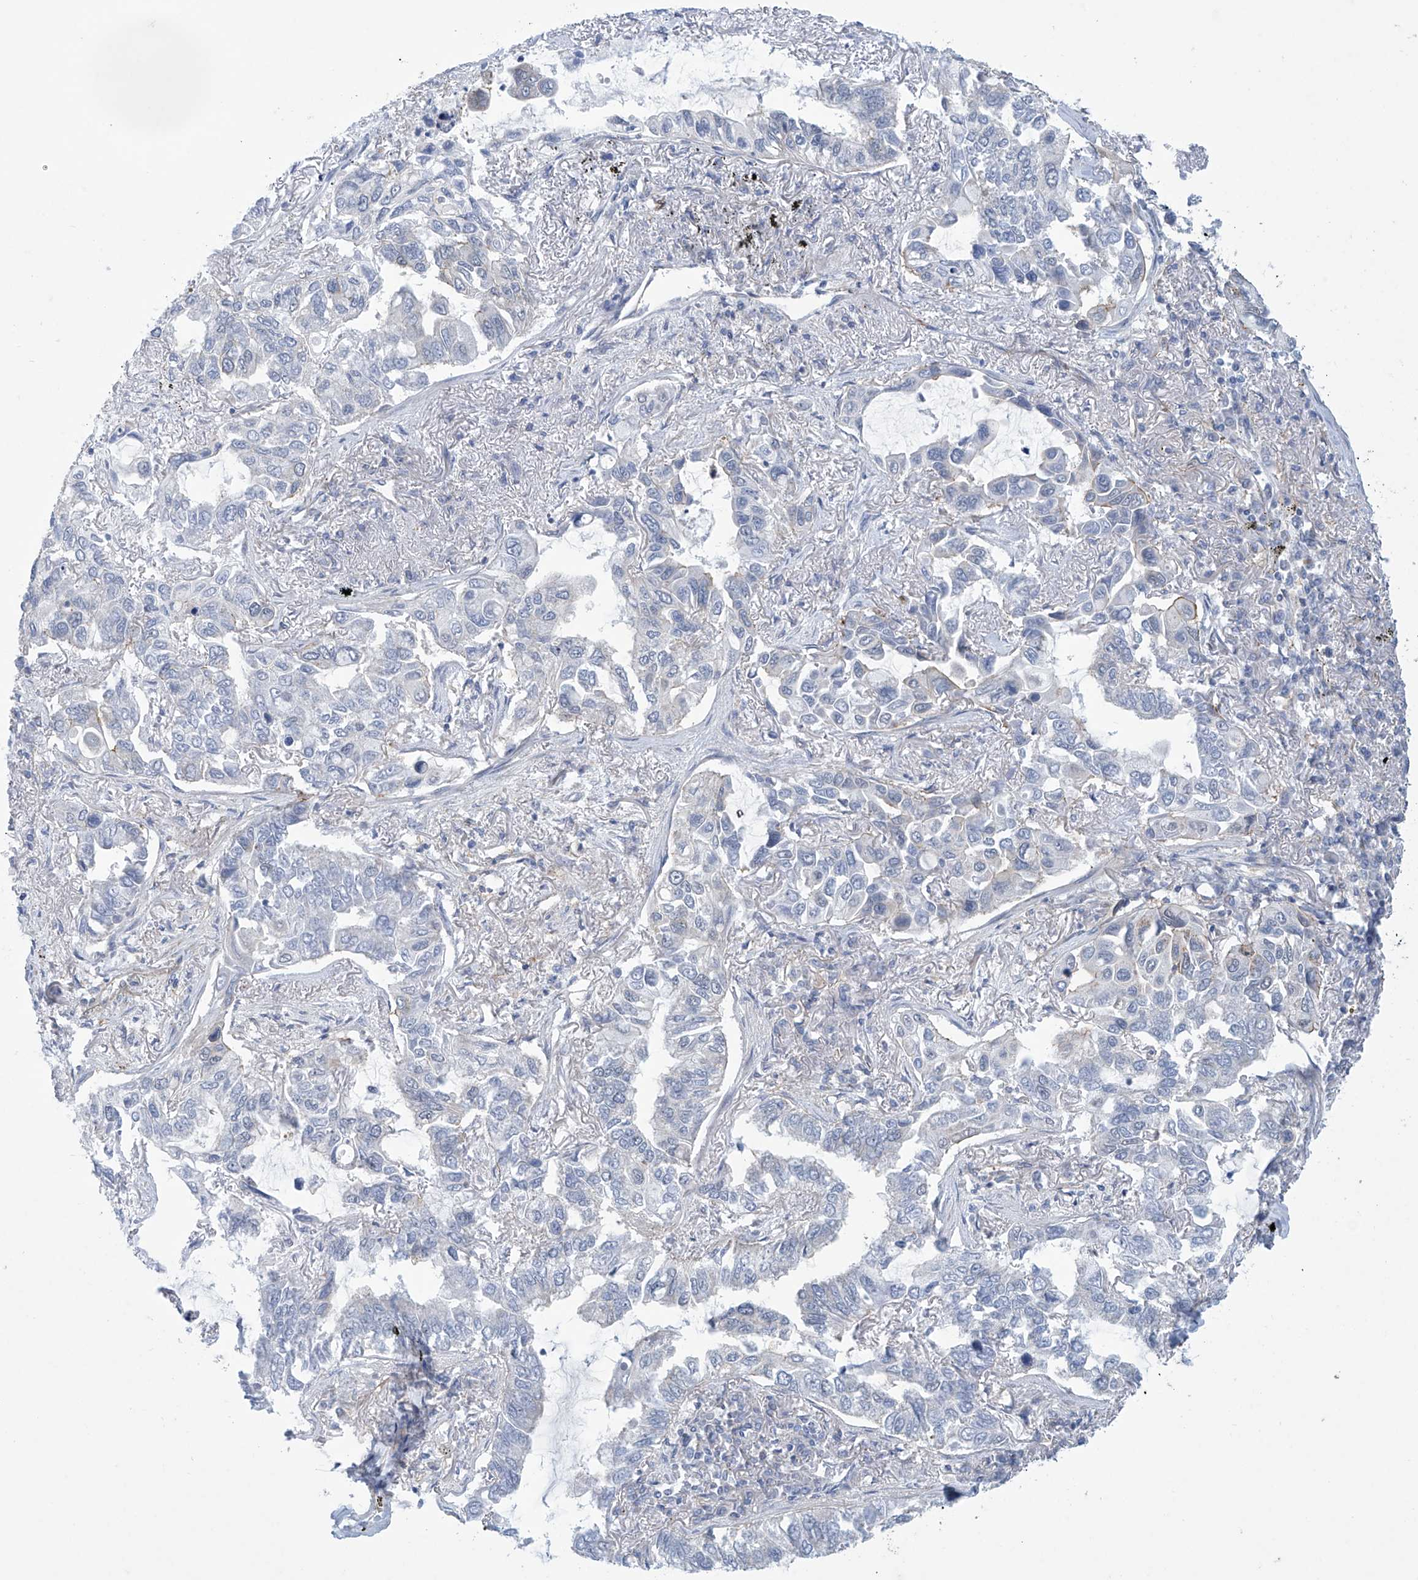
{"staining": {"intensity": "negative", "quantity": "none", "location": "none"}, "tissue": "lung cancer", "cell_type": "Tumor cells", "image_type": "cancer", "snomed": [{"axis": "morphology", "description": "Adenocarcinoma, NOS"}, {"axis": "topography", "description": "Lung"}], "caption": "Histopathology image shows no significant protein staining in tumor cells of adenocarcinoma (lung).", "gene": "ABHD13", "patient": {"sex": "male", "age": 64}}